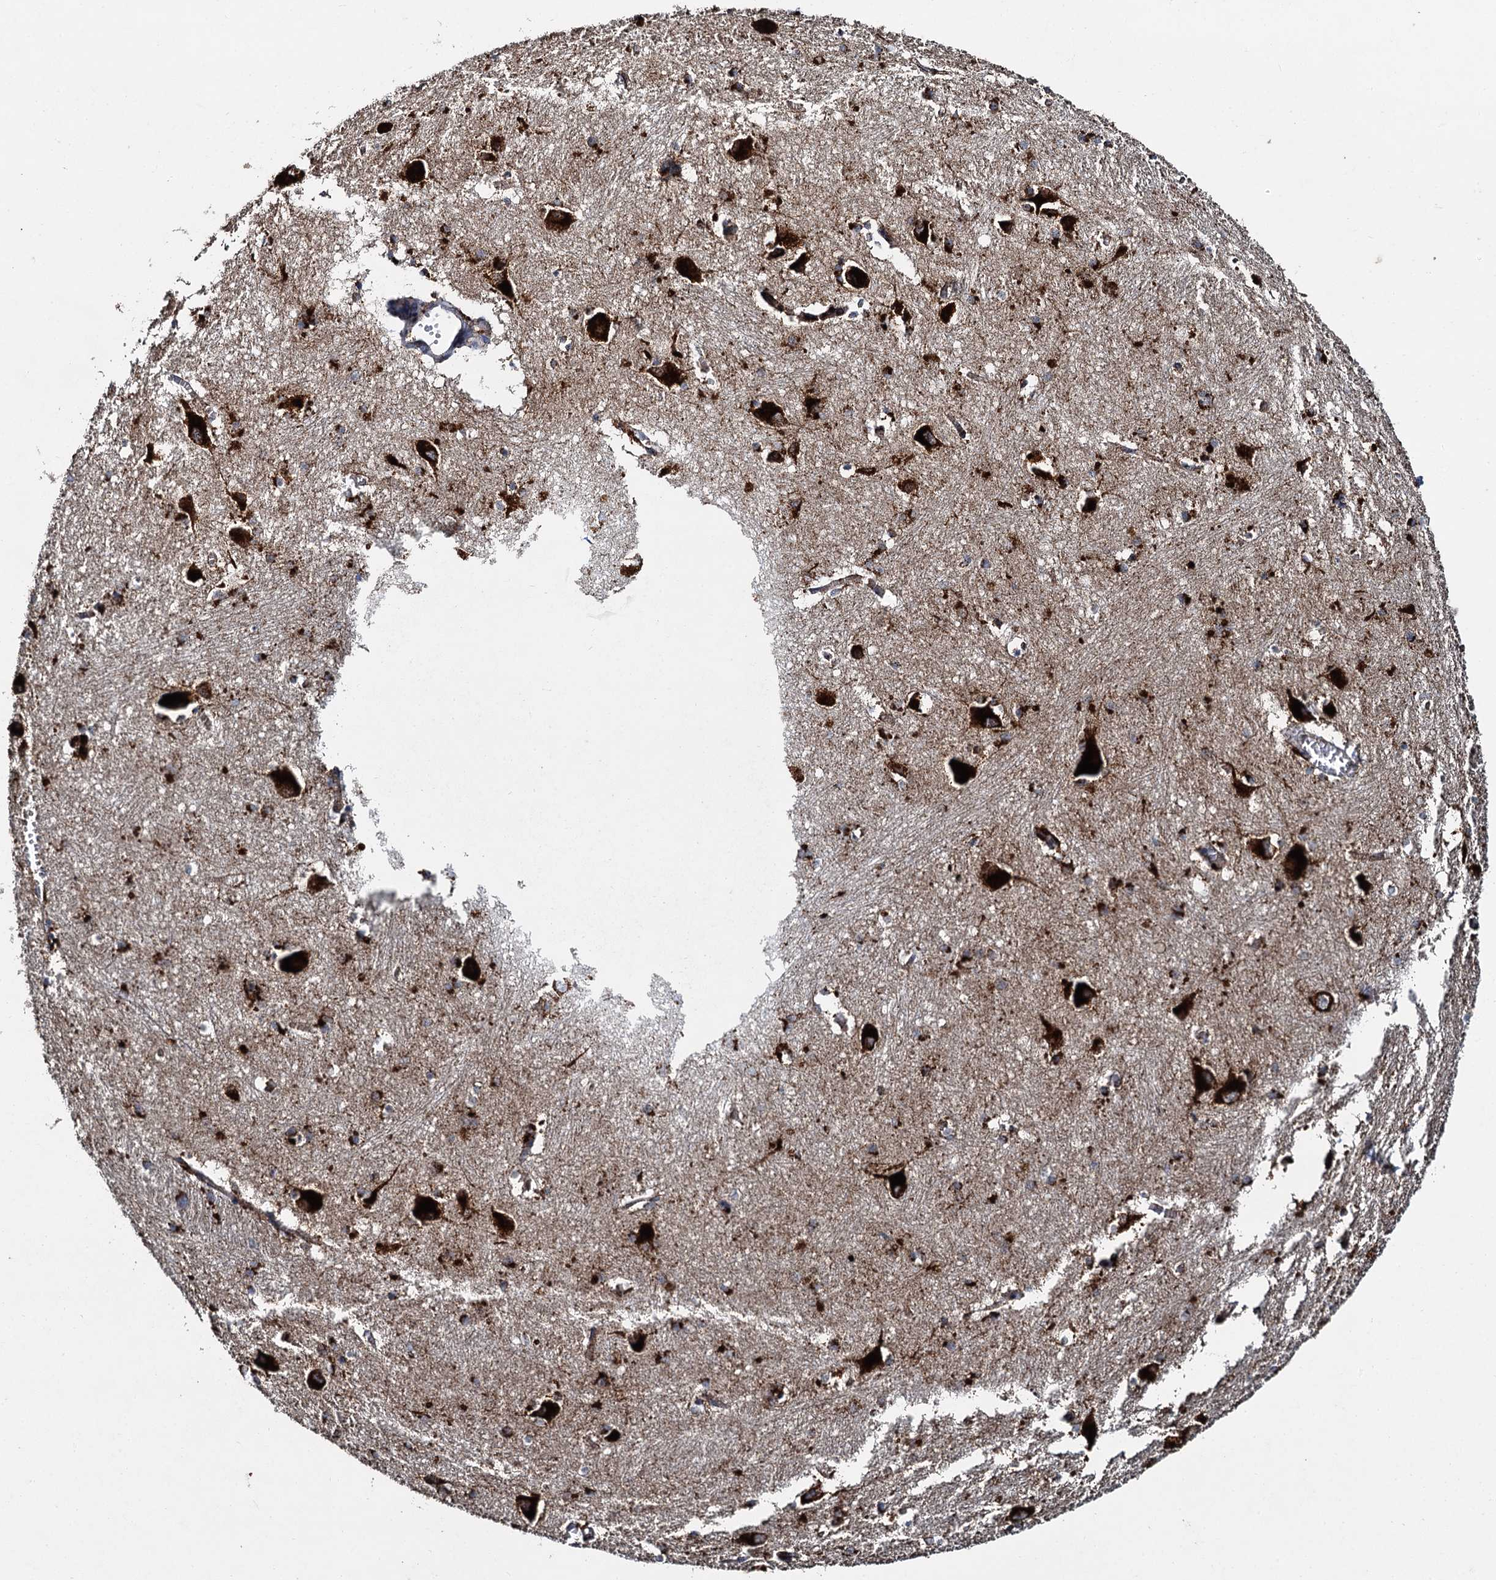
{"staining": {"intensity": "strong", "quantity": ">75%", "location": "cytoplasmic/membranous"}, "tissue": "caudate", "cell_type": "Glial cells", "image_type": "normal", "snomed": [{"axis": "morphology", "description": "Normal tissue, NOS"}, {"axis": "topography", "description": "Lateral ventricle wall"}], "caption": "Immunohistochemistry photomicrograph of benign human caudate stained for a protein (brown), which demonstrates high levels of strong cytoplasmic/membranous staining in about >75% of glial cells.", "gene": "GBA1", "patient": {"sex": "male", "age": 37}}